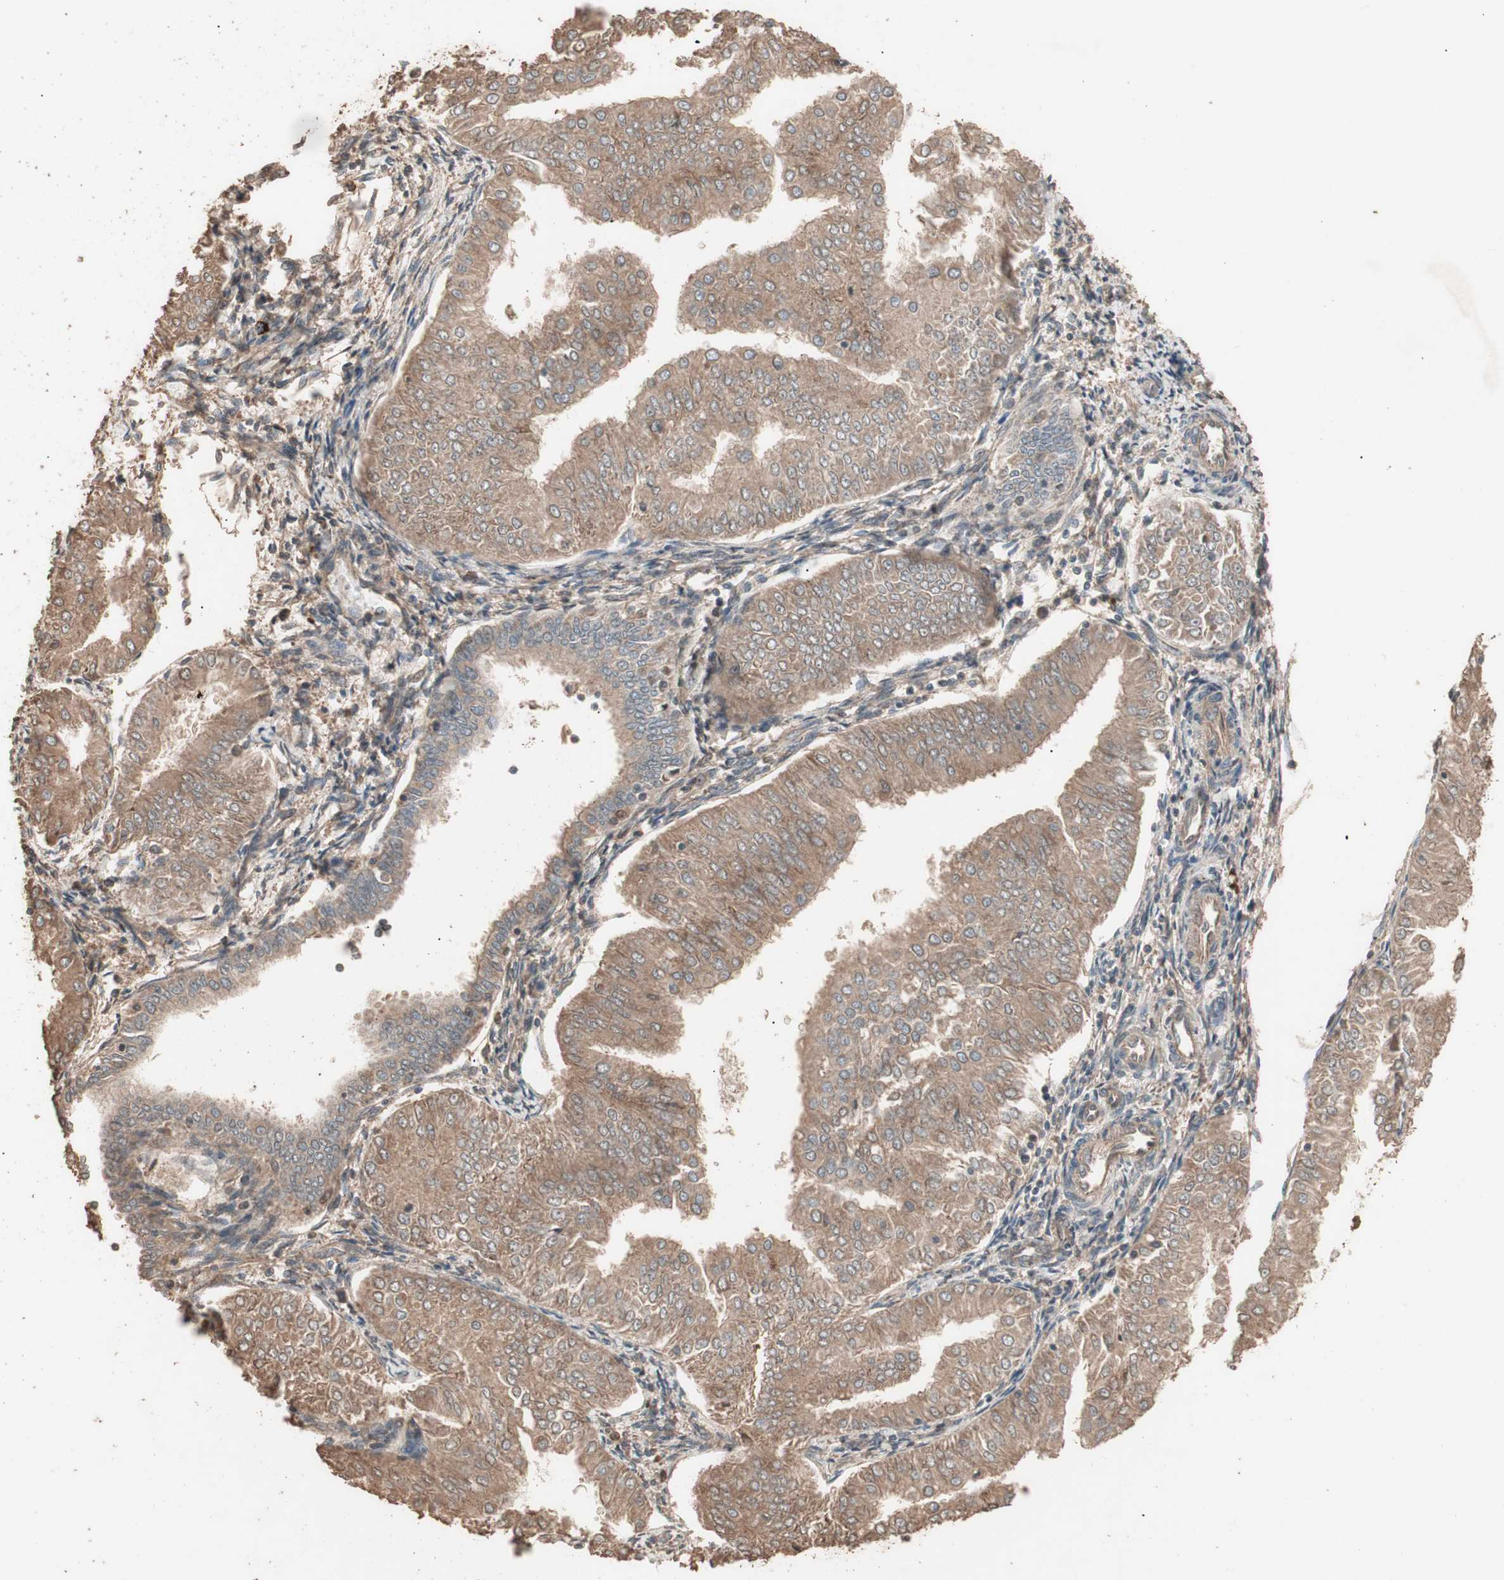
{"staining": {"intensity": "moderate", "quantity": ">75%", "location": "cytoplasmic/membranous"}, "tissue": "endometrial cancer", "cell_type": "Tumor cells", "image_type": "cancer", "snomed": [{"axis": "morphology", "description": "Adenocarcinoma, NOS"}, {"axis": "topography", "description": "Endometrium"}], "caption": "Brown immunohistochemical staining in human endometrial cancer (adenocarcinoma) shows moderate cytoplasmic/membranous staining in approximately >75% of tumor cells. Immunohistochemistry stains the protein of interest in brown and the nuclei are stained blue.", "gene": "CCN4", "patient": {"sex": "female", "age": 53}}